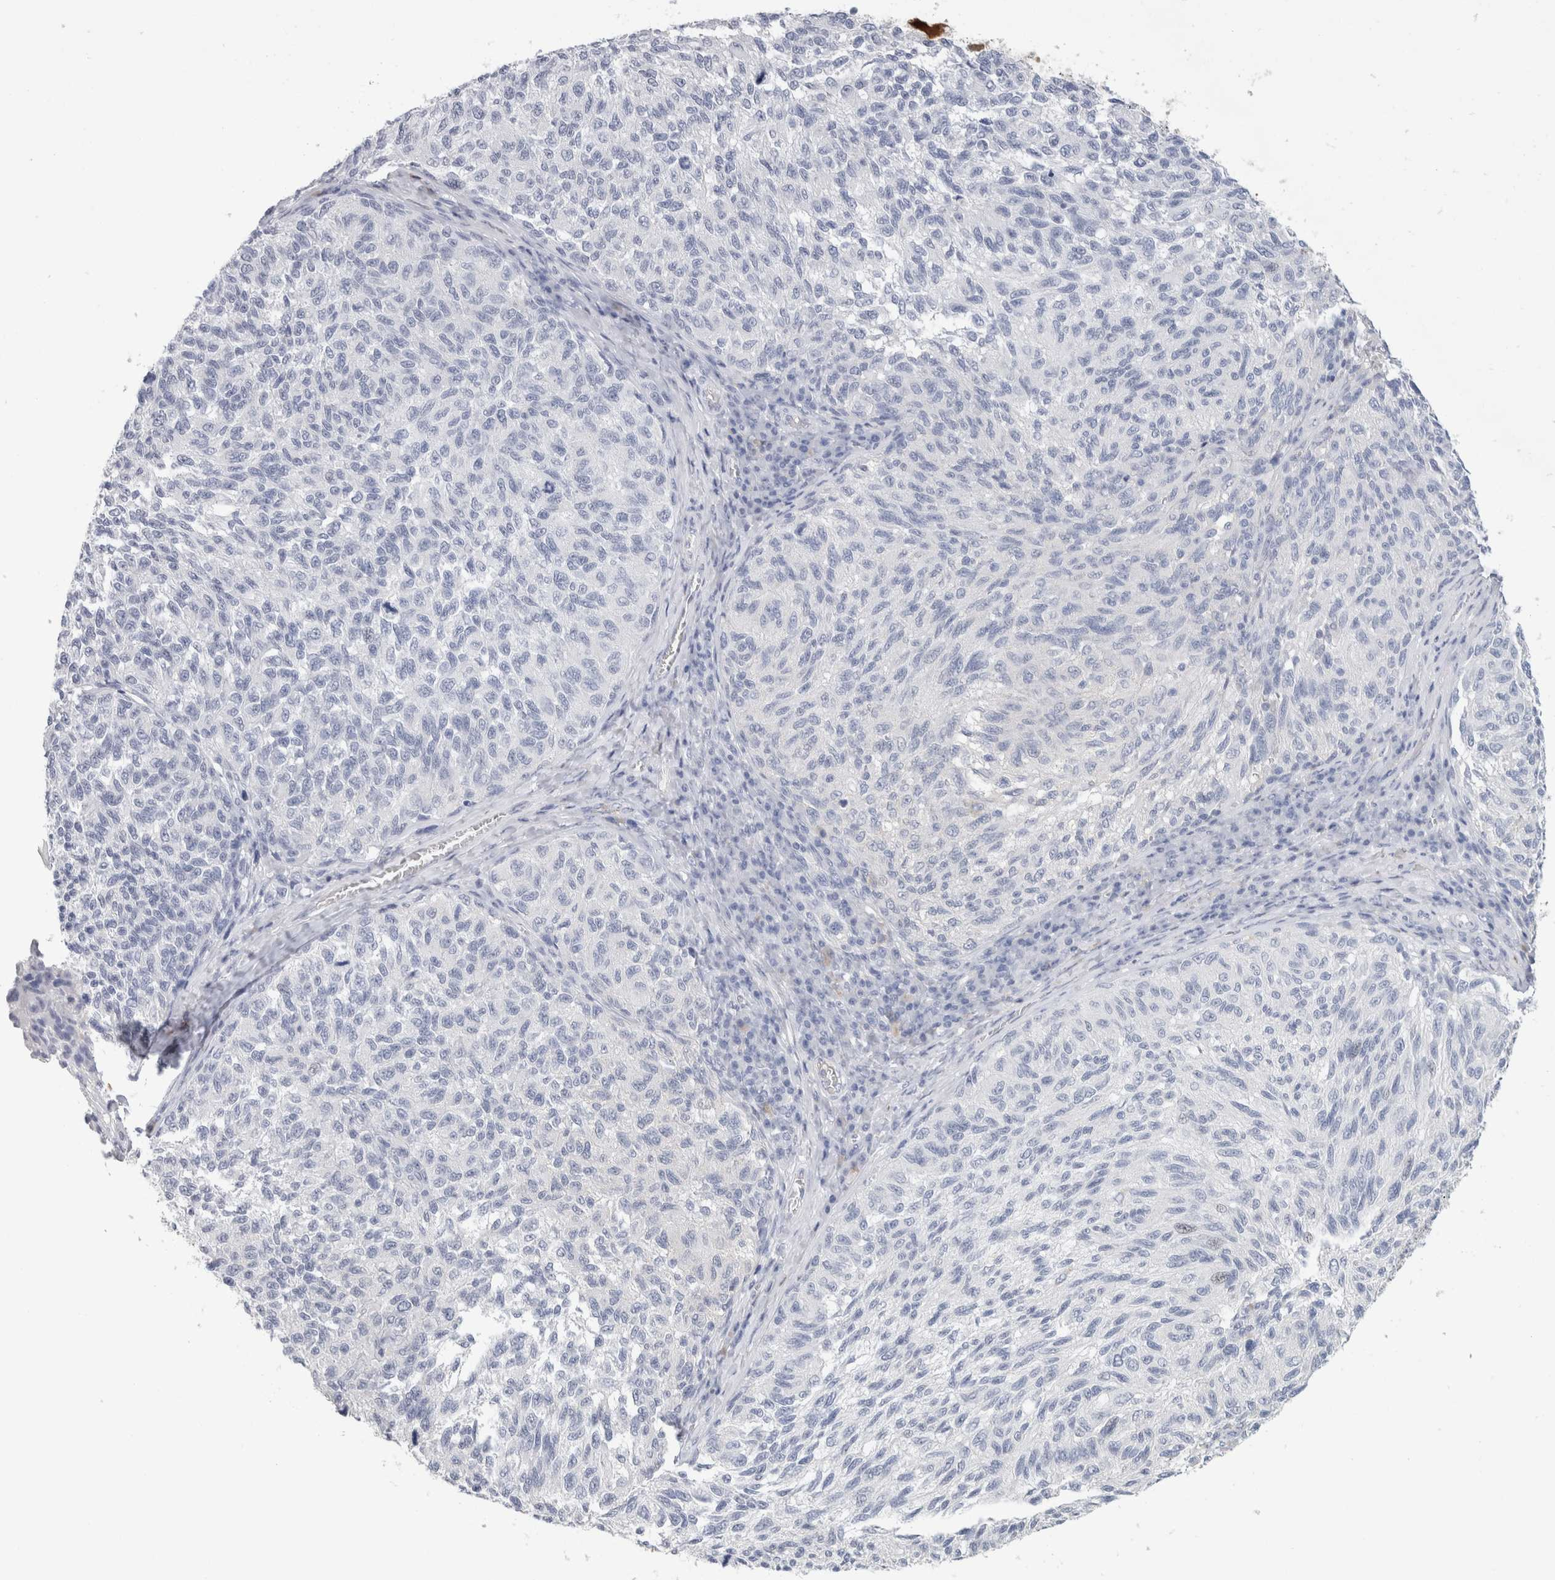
{"staining": {"intensity": "negative", "quantity": "none", "location": "none"}, "tissue": "melanoma", "cell_type": "Tumor cells", "image_type": "cancer", "snomed": [{"axis": "morphology", "description": "Malignant melanoma, NOS"}, {"axis": "topography", "description": "Skin"}], "caption": "Tumor cells show no significant expression in malignant melanoma.", "gene": "IL6", "patient": {"sex": "female", "age": 73}}